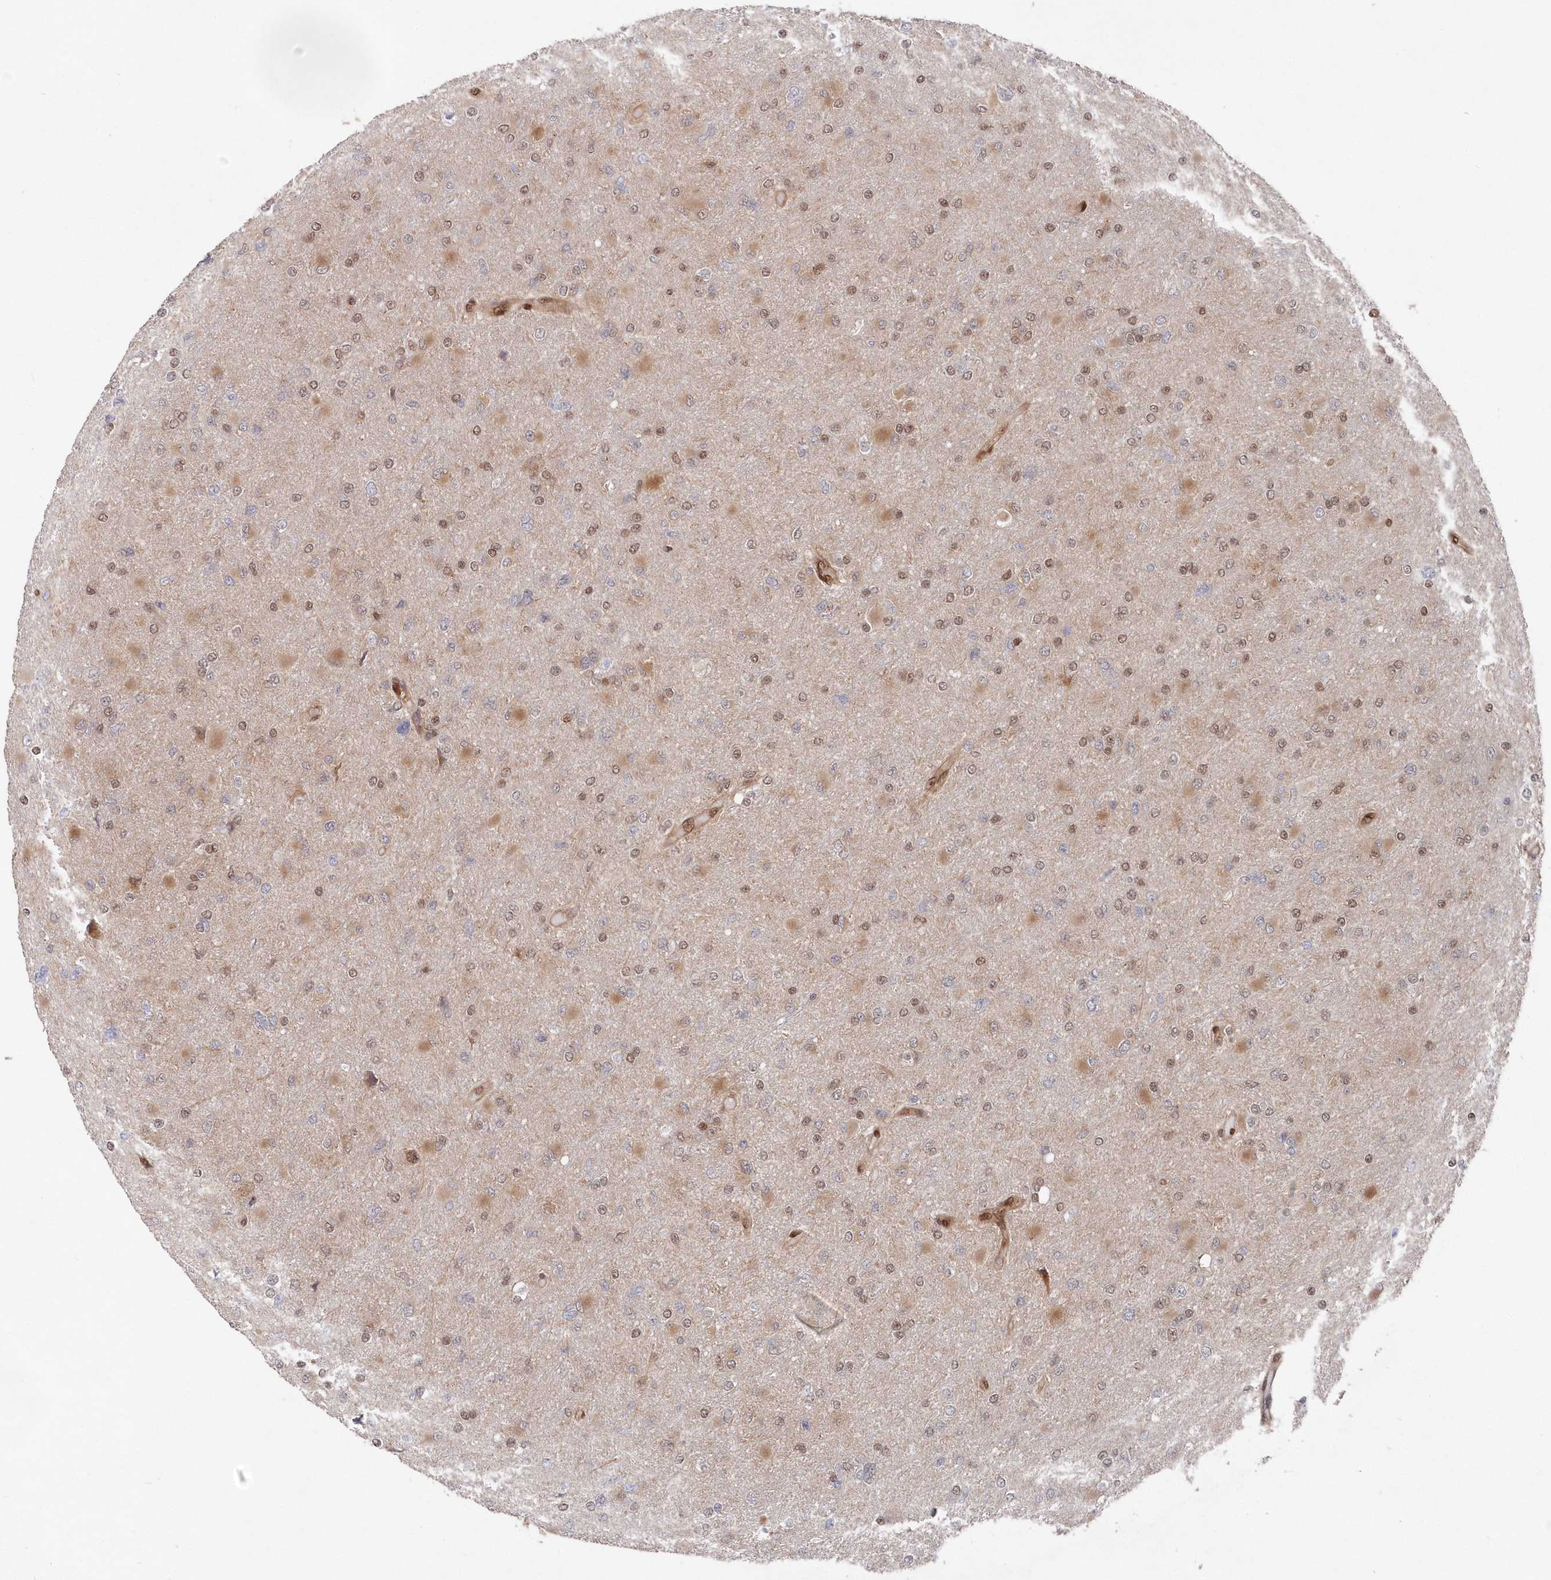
{"staining": {"intensity": "moderate", "quantity": "25%-75%", "location": "cytoplasmic/membranous,nuclear"}, "tissue": "glioma", "cell_type": "Tumor cells", "image_type": "cancer", "snomed": [{"axis": "morphology", "description": "Glioma, malignant, High grade"}, {"axis": "topography", "description": "Cerebral cortex"}], "caption": "High-grade glioma (malignant) was stained to show a protein in brown. There is medium levels of moderate cytoplasmic/membranous and nuclear expression in approximately 25%-75% of tumor cells. The protein is shown in brown color, while the nuclei are stained blue.", "gene": "ABHD14B", "patient": {"sex": "female", "age": 36}}